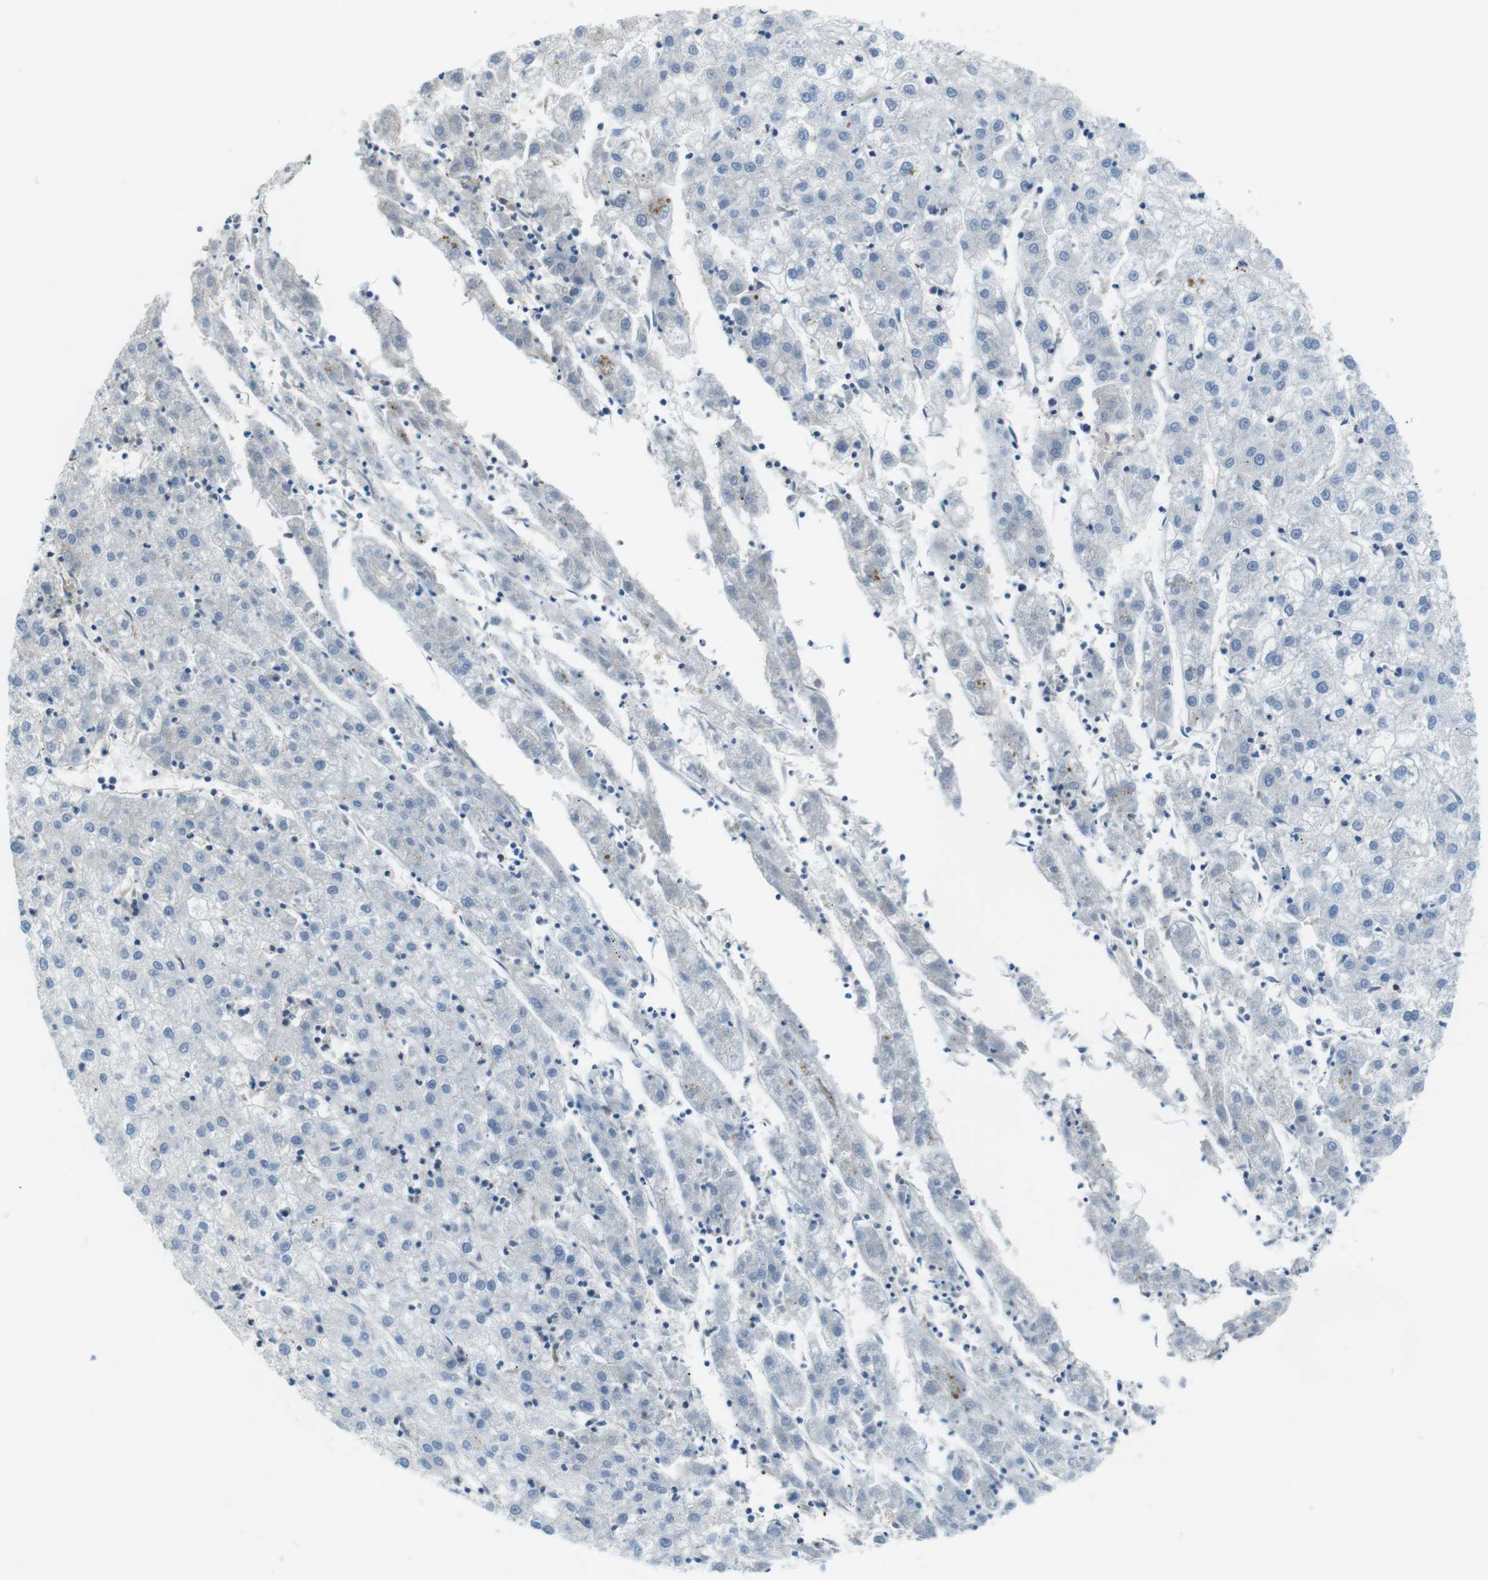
{"staining": {"intensity": "negative", "quantity": "none", "location": "none"}, "tissue": "liver cancer", "cell_type": "Tumor cells", "image_type": "cancer", "snomed": [{"axis": "morphology", "description": "Carcinoma, Hepatocellular, NOS"}, {"axis": "topography", "description": "Liver"}], "caption": "A high-resolution micrograph shows immunohistochemistry staining of liver hepatocellular carcinoma, which displays no significant staining in tumor cells.", "gene": "TES", "patient": {"sex": "male", "age": 72}}